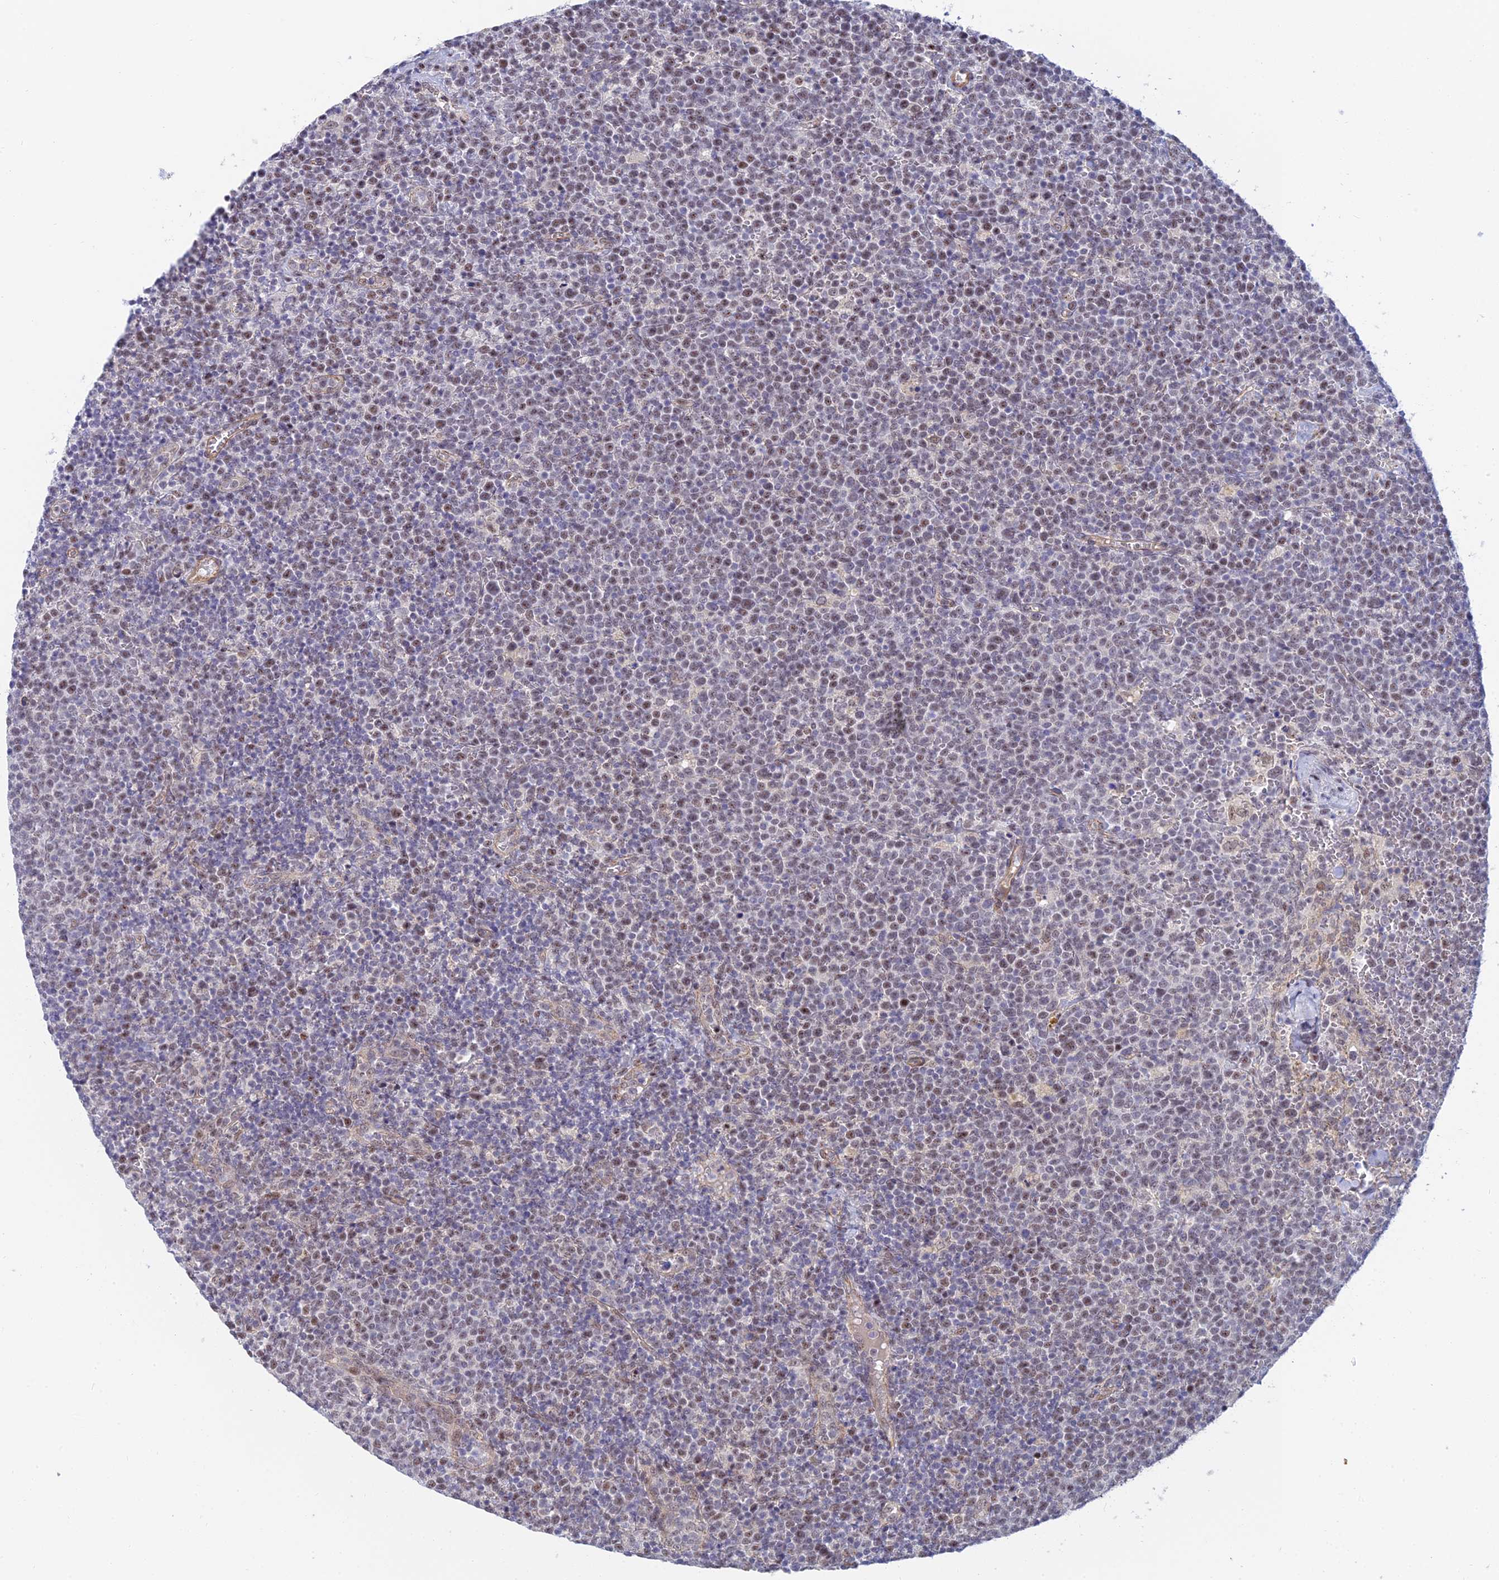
{"staining": {"intensity": "weak", "quantity": "25%-75%", "location": "nuclear"}, "tissue": "lymphoma", "cell_type": "Tumor cells", "image_type": "cancer", "snomed": [{"axis": "morphology", "description": "Malignant lymphoma, non-Hodgkin's type, High grade"}, {"axis": "topography", "description": "Lymph node"}], "caption": "Human high-grade malignant lymphoma, non-Hodgkin's type stained with a protein marker shows weak staining in tumor cells.", "gene": "CFAP92", "patient": {"sex": "male", "age": 61}}